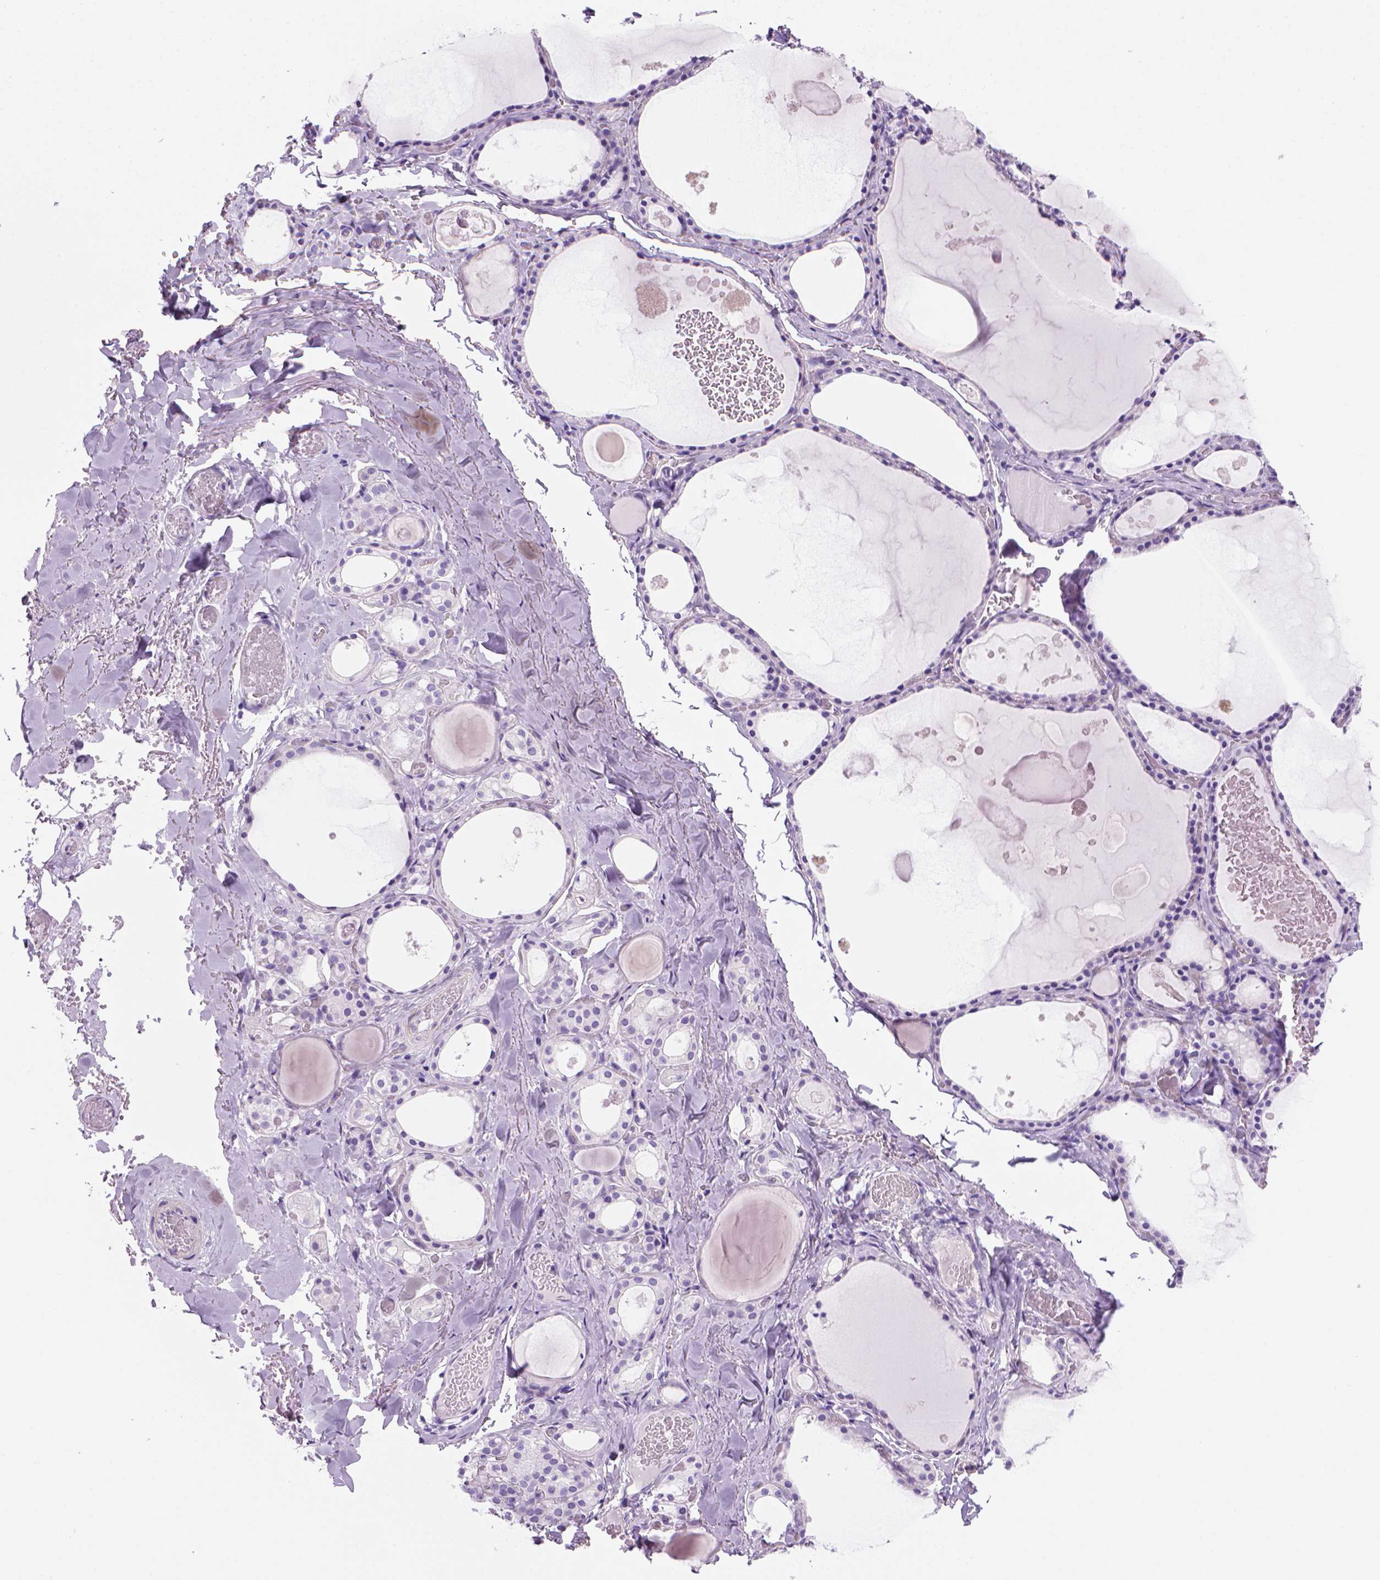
{"staining": {"intensity": "negative", "quantity": "none", "location": "none"}, "tissue": "thyroid gland", "cell_type": "Glandular cells", "image_type": "normal", "snomed": [{"axis": "morphology", "description": "Normal tissue, NOS"}, {"axis": "topography", "description": "Thyroid gland"}], "caption": "A micrograph of thyroid gland stained for a protein reveals no brown staining in glandular cells.", "gene": "ARHGEF33", "patient": {"sex": "male", "age": 56}}